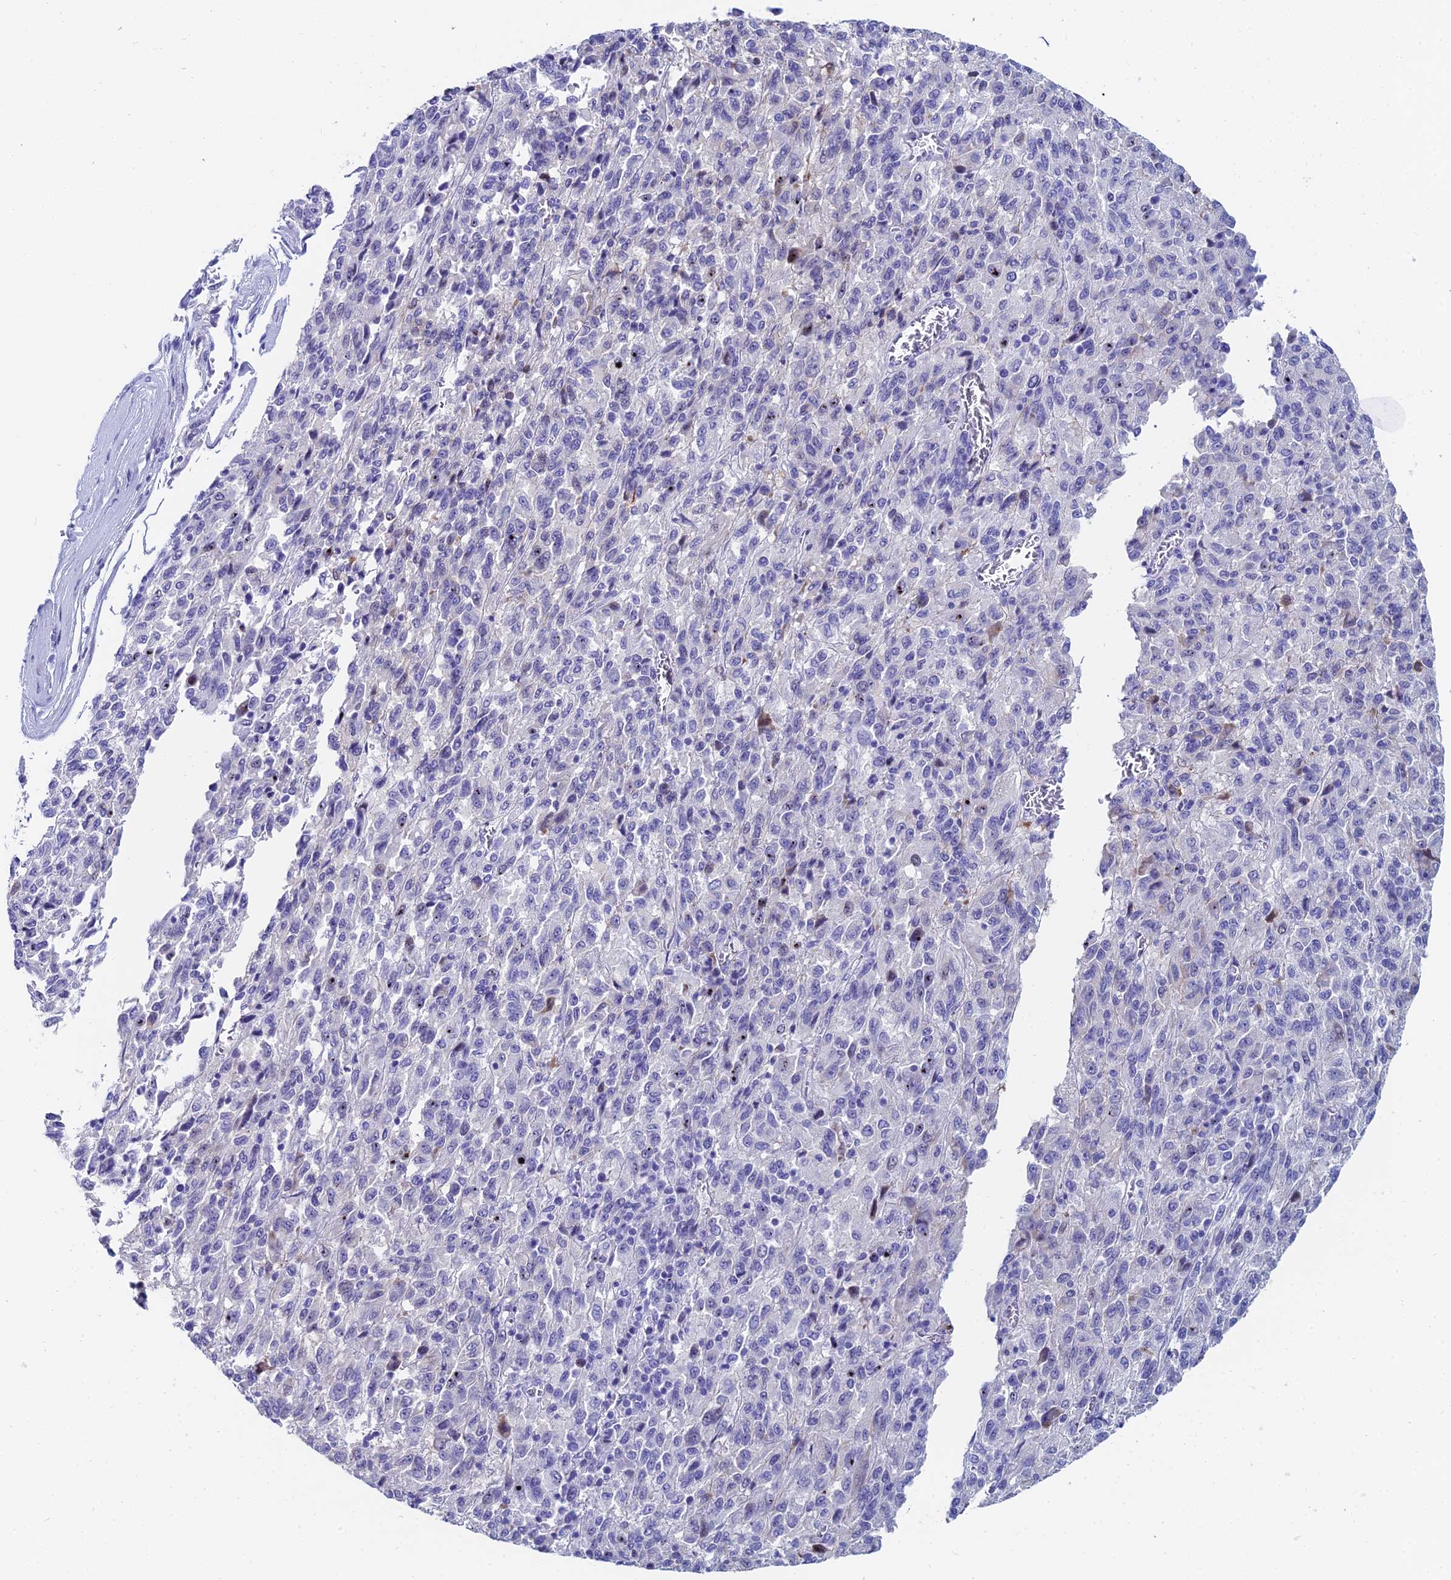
{"staining": {"intensity": "negative", "quantity": "none", "location": "none"}, "tissue": "melanoma", "cell_type": "Tumor cells", "image_type": "cancer", "snomed": [{"axis": "morphology", "description": "Malignant melanoma, Metastatic site"}, {"axis": "topography", "description": "Lung"}], "caption": "This is an immunohistochemistry (IHC) micrograph of malignant melanoma (metastatic site). There is no staining in tumor cells.", "gene": "HSPA1L", "patient": {"sex": "male", "age": 64}}